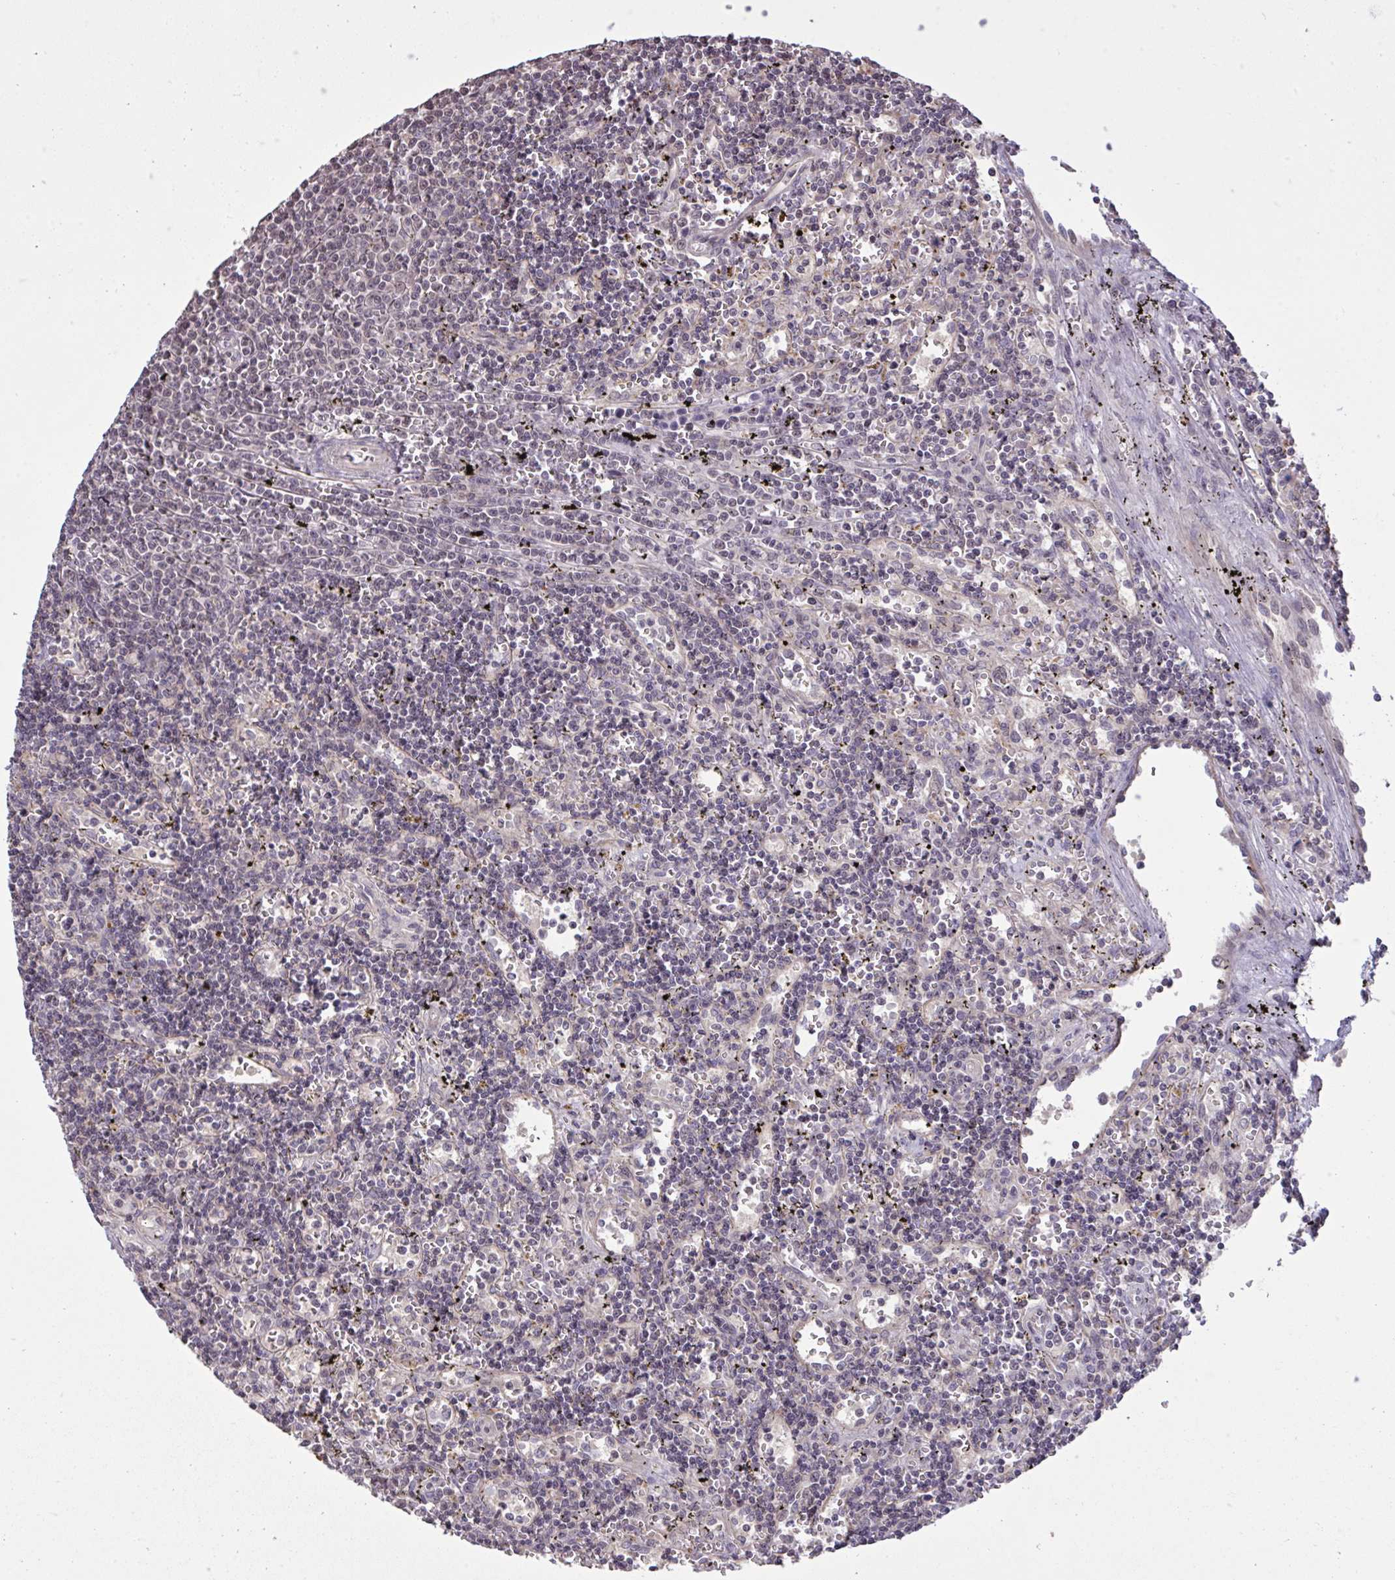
{"staining": {"intensity": "negative", "quantity": "none", "location": "none"}, "tissue": "lymphoma", "cell_type": "Tumor cells", "image_type": "cancer", "snomed": [{"axis": "morphology", "description": "Malignant lymphoma, non-Hodgkin's type, Low grade"}, {"axis": "topography", "description": "Spleen"}], "caption": "Tumor cells show no significant expression in low-grade malignant lymphoma, non-Hodgkin's type.", "gene": "CYP20A1", "patient": {"sex": "male", "age": 60}}